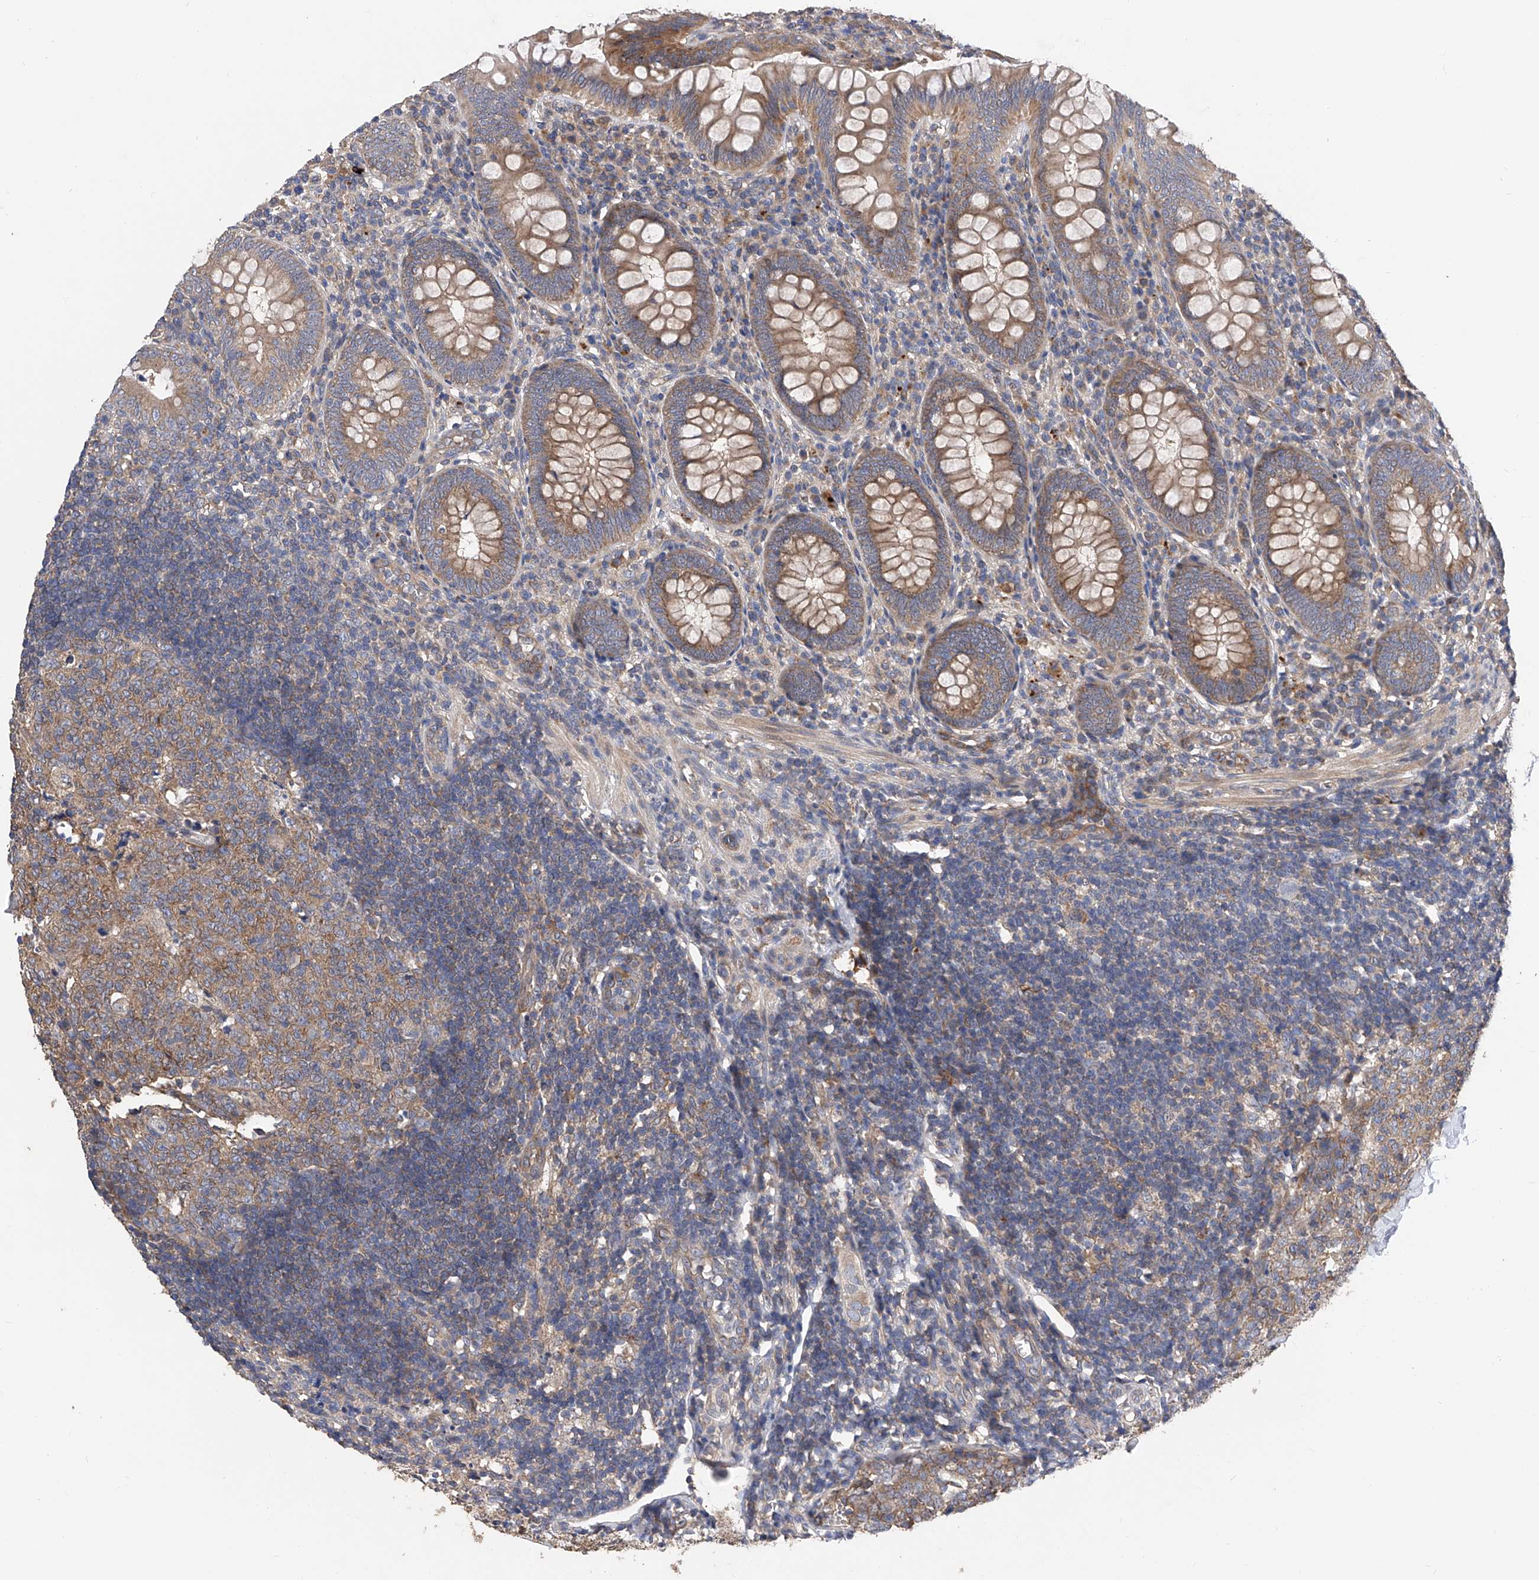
{"staining": {"intensity": "moderate", "quantity": ">75%", "location": "cytoplasmic/membranous"}, "tissue": "appendix", "cell_type": "Glandular cells", "image_type": "normal", "snomed": [{"axis": "morphology", "description": "Normal tissue, NOS"}, {"axis": "topography", "description": "Appendix"}], "caption": "Immunohistochemical staining of unremarkable appendix displays medium levels of moderate cytoplasmic/membranous positivity in about >75% of glandular cells. (Stains: DAB in brown, nuclei in blue, Microscopy: brightfield microscopy at high magnification).", "gene": "PTK2", "patient": {"sex": "male", "age": 14}}